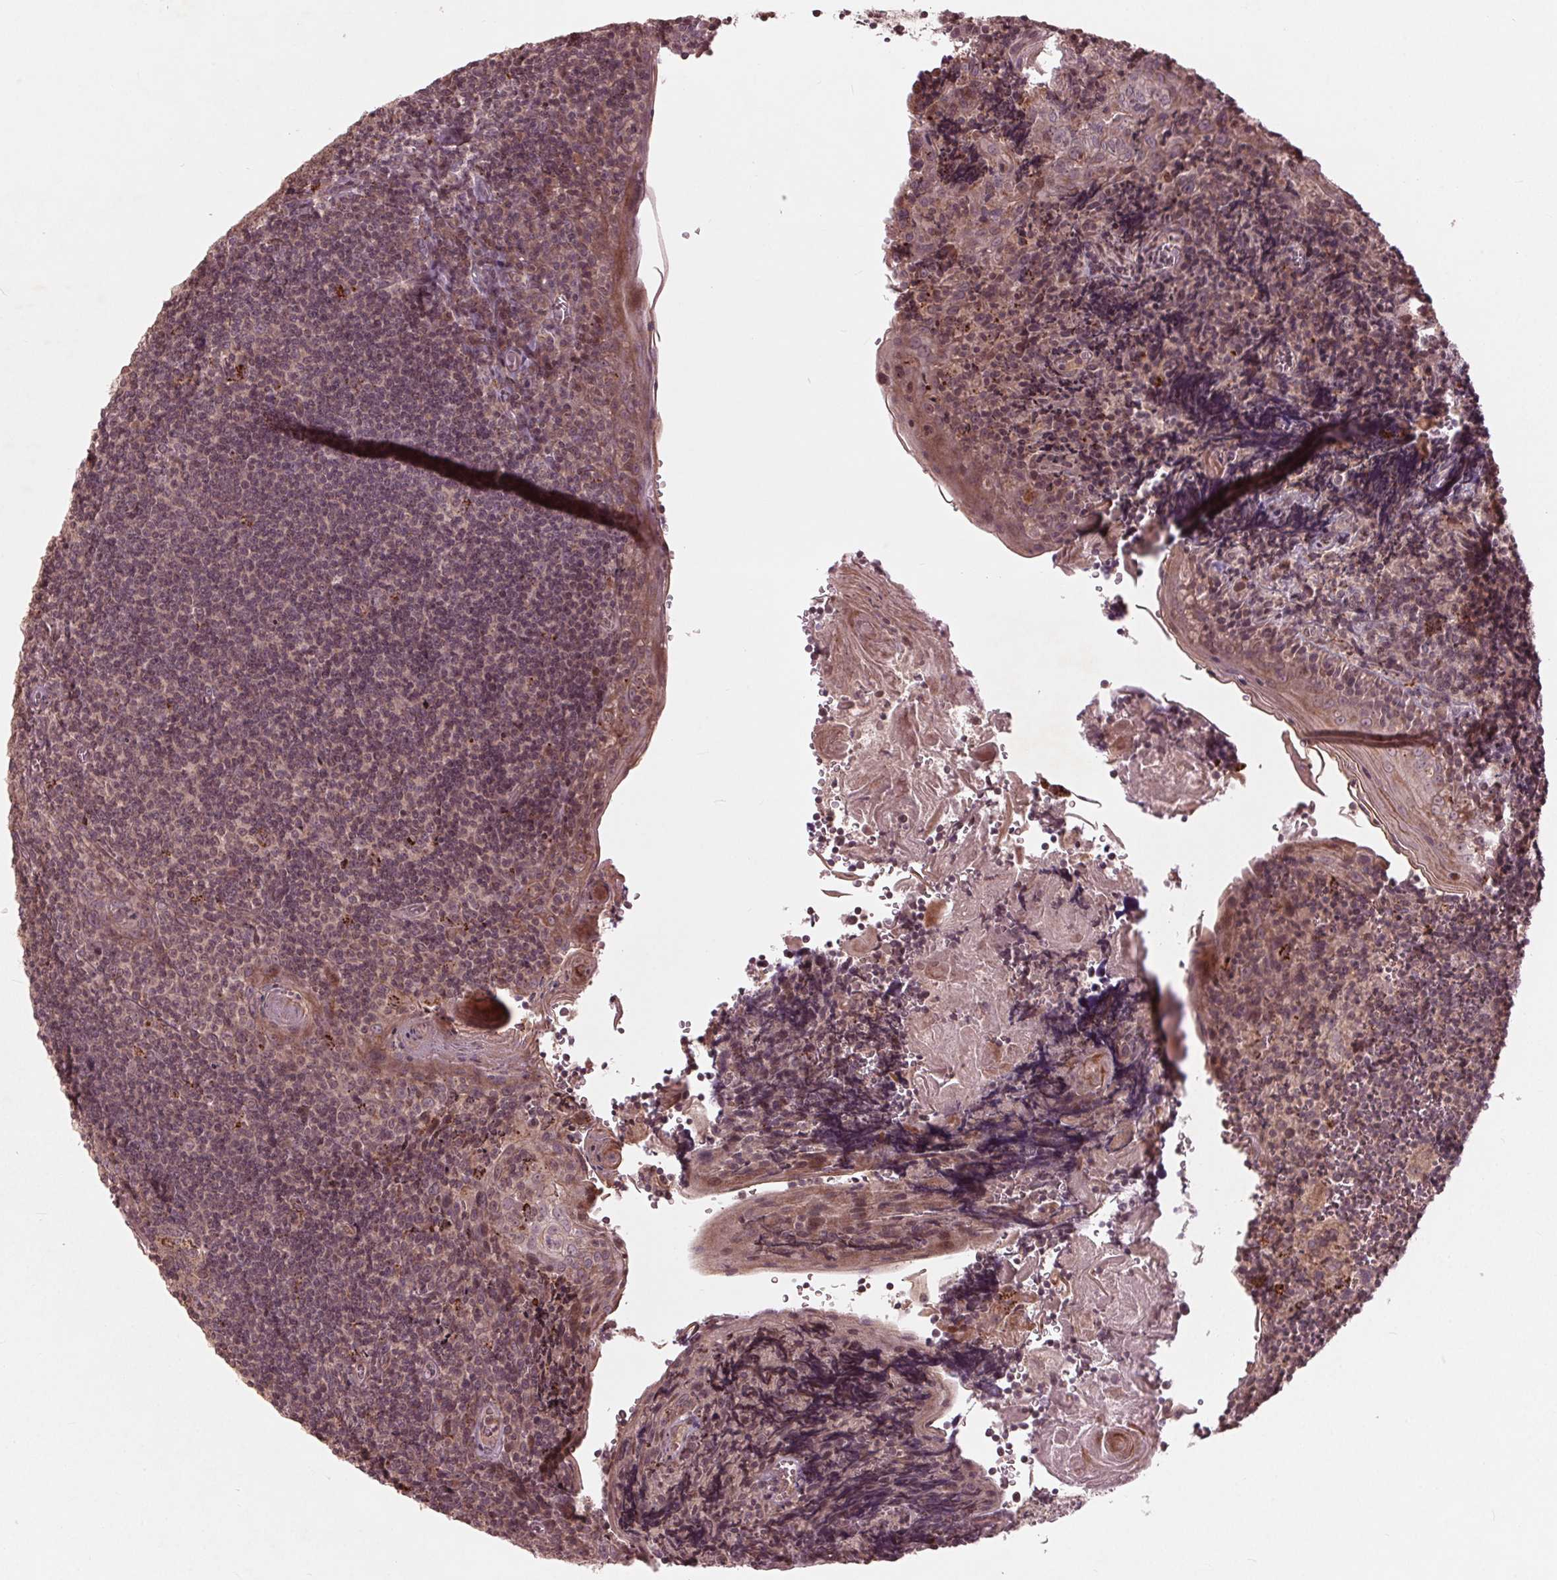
{"staining": {"intensity": "weak", "quantity": "<25%", "location": "cytoplasmic/membranous,nuclear"}, "tissue": "tonsil", "cell_type": "Germinal center cells", "image_type": "normal", "snomed": [{"axis": "morphology", "description": "Normal tissue, NOS"}, {"axis": "morphology", "description": "Inflammation, NOS"}, {"axis": "topography", "description": "Tonsil"}], "caption": "IHC micrograph of normal human tonsil stained for a protein (brown), which displays no expression in germinal center cells. (DAB (3,3'-diaminobenzidine) immunohistochemistry (IHC) with hematoxylin counter stain).", "gene": "CDKL4", "patient": {"sex": "female", "age": 31}}